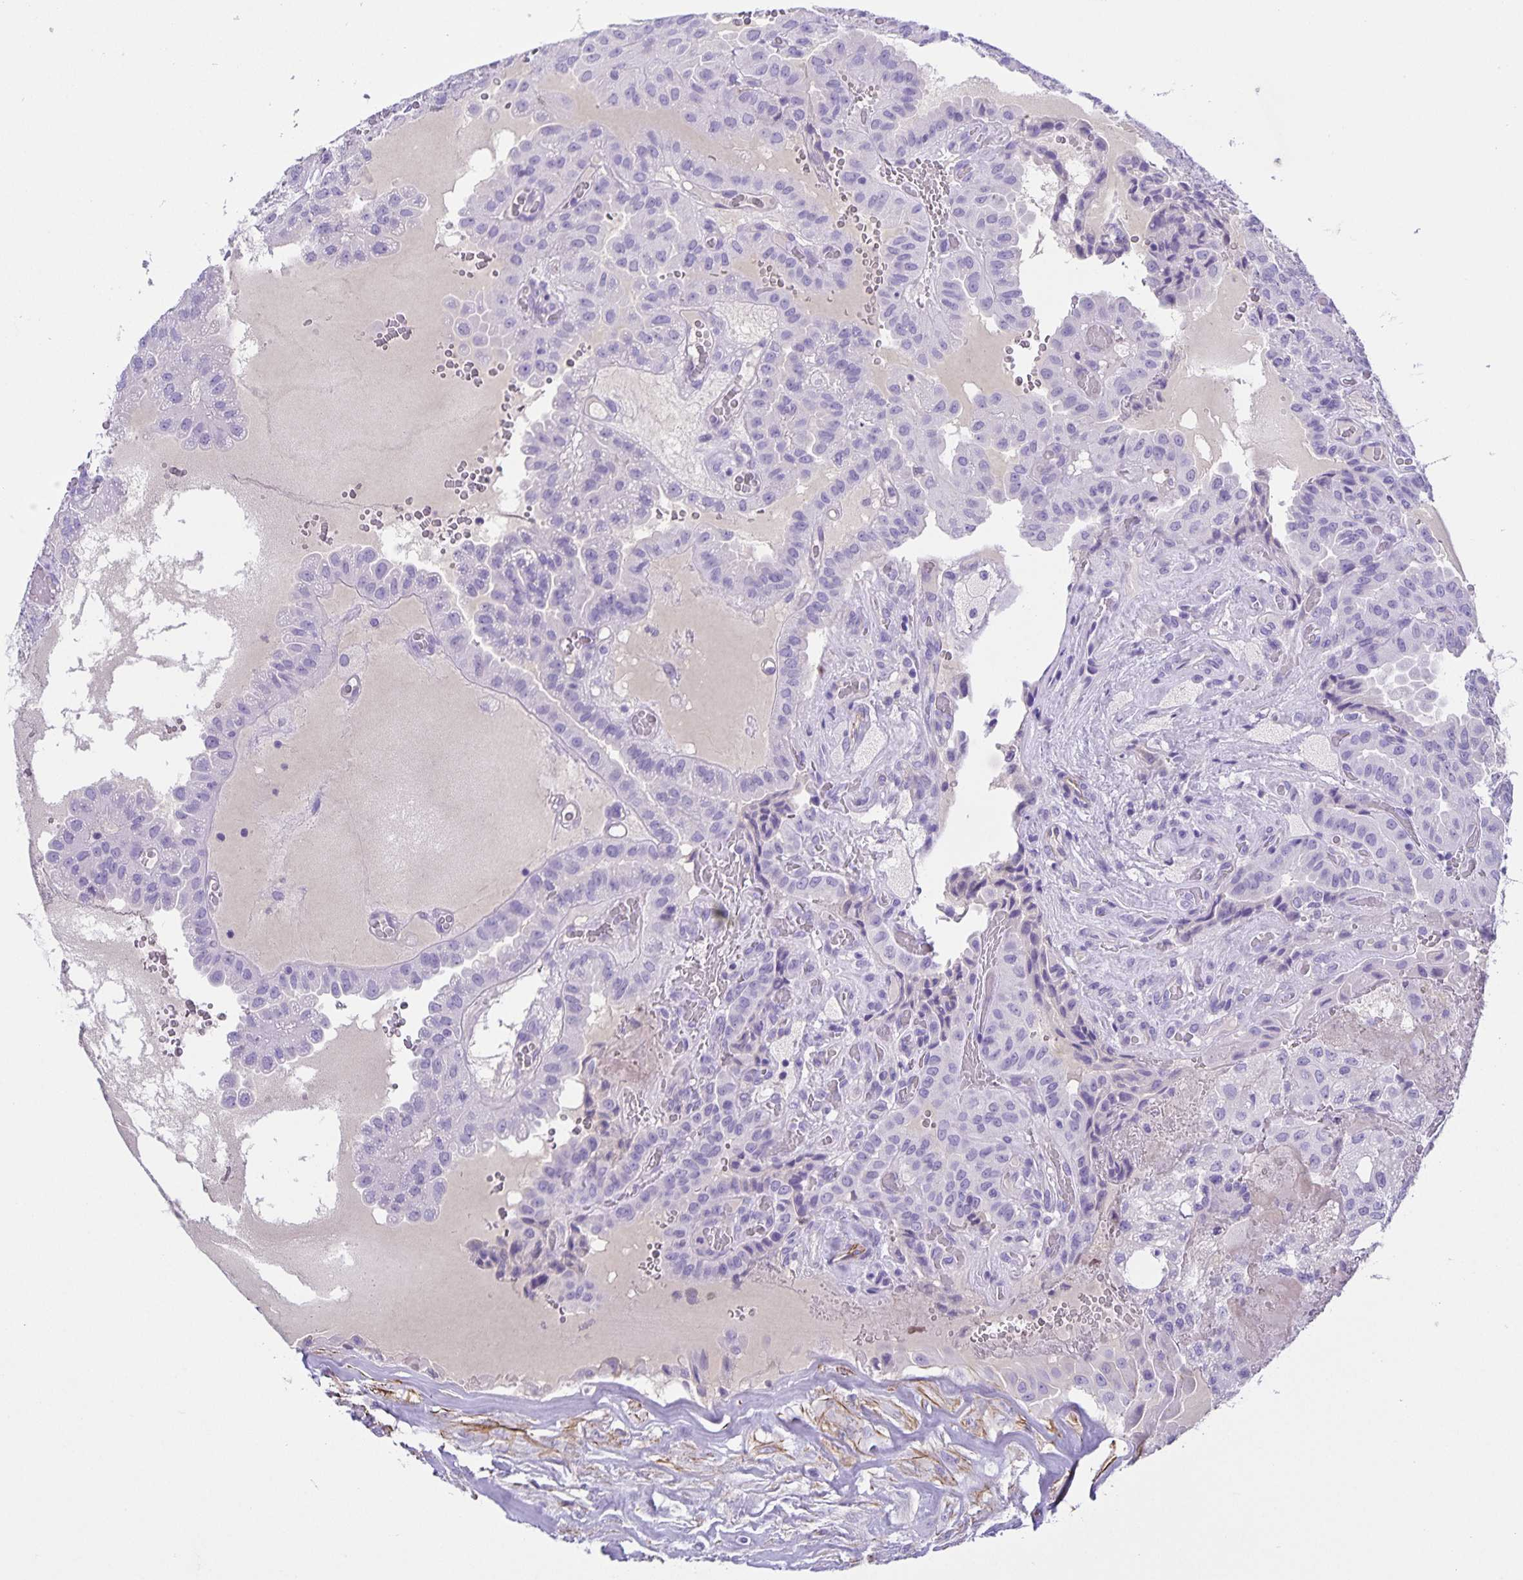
{"staining": {"intensity": "negative", "quantity": "none", "location": "none"}, "tissue": "thyroid cancer", "cell_type": "Tumor cells", "image_type": "cancer", "snomed": [{"axis": "morphology", "description": "Papillary adenocarcinoma, NOS"}, {"axis": "morphology", "description": "Papillary adenoma metastatic"}, {"axis": "topography", "description": "Thyroid gland"}], "caption": "A micrograph of human papillary adenoma metastatic (thyroid) is negative for staining in tumor cells.", "gene": "UBQLN3", "patient": {"sex": "male", "age": 87}}